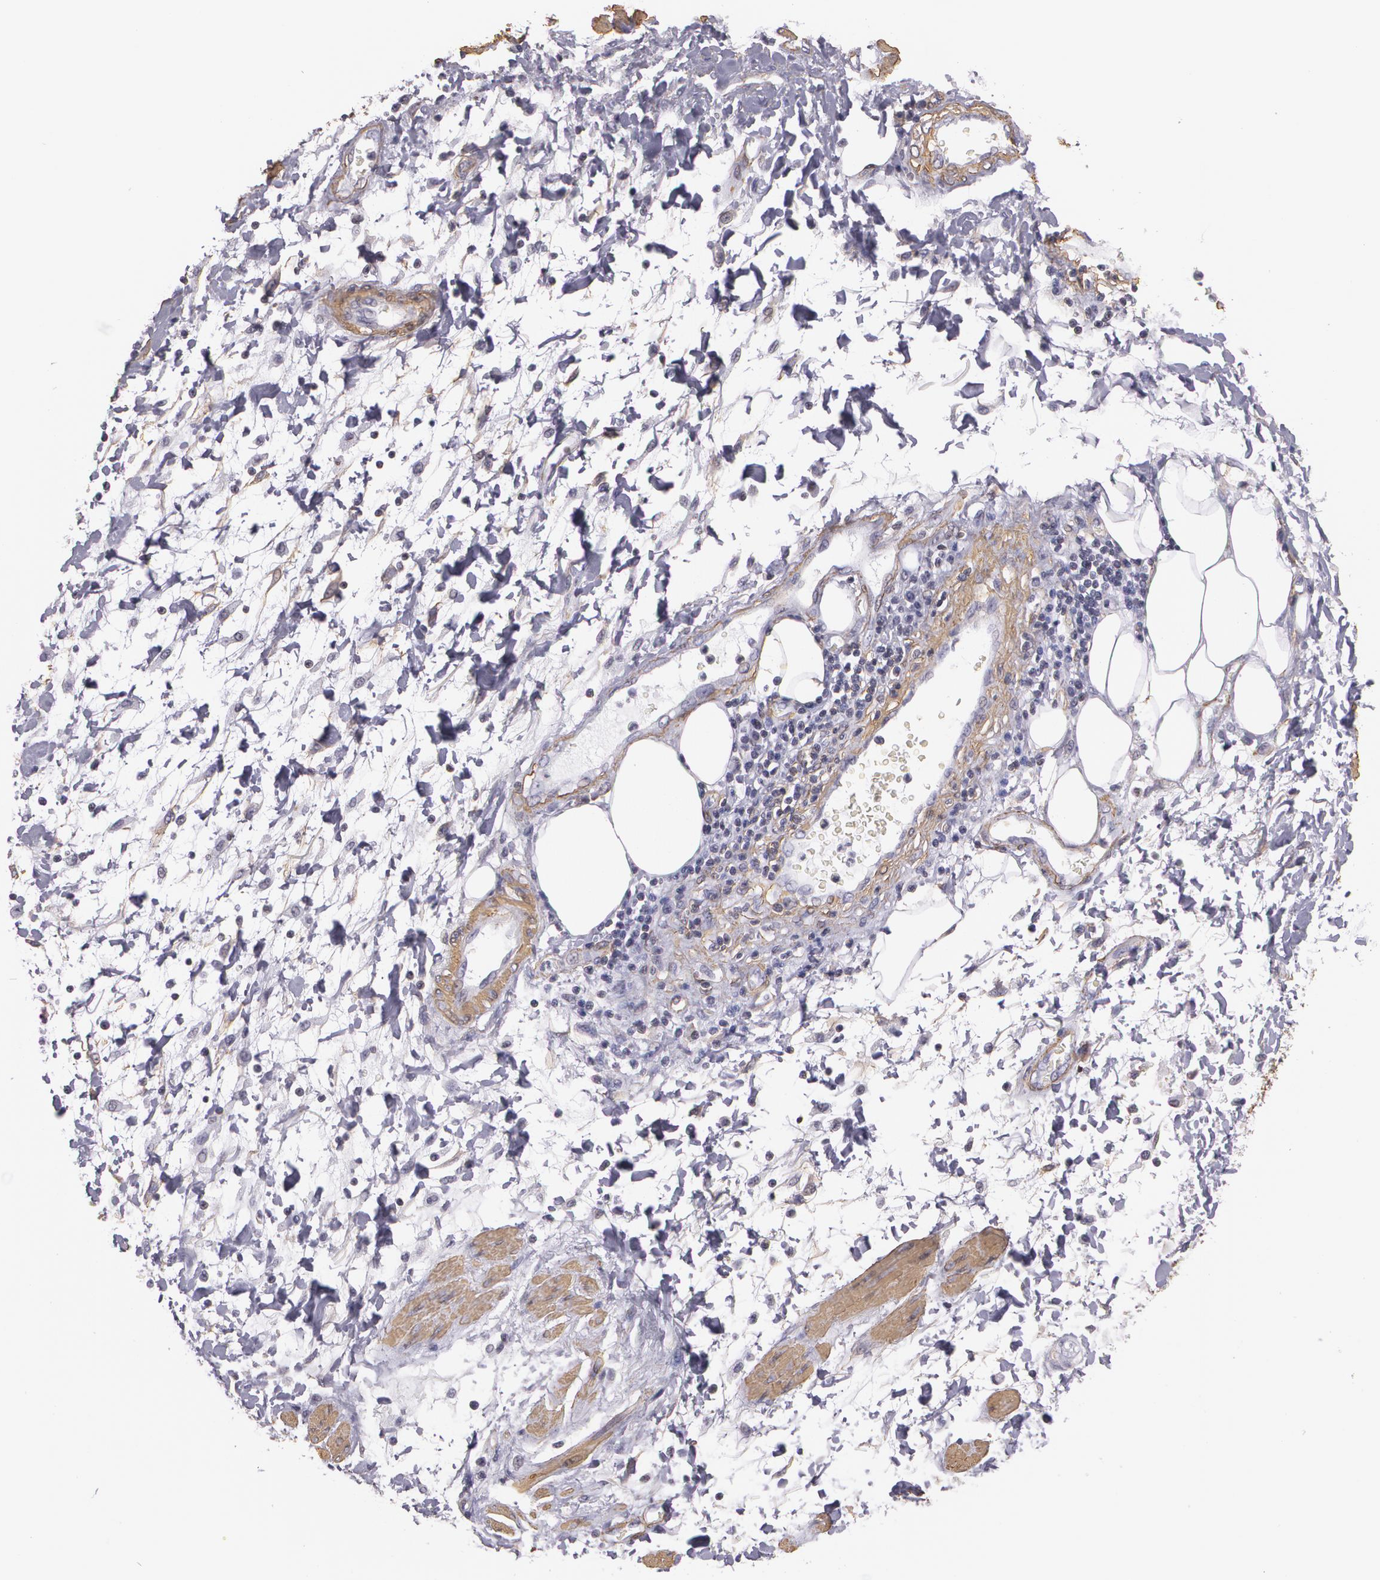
{"staining": {"intensity": "weak", "quantity": "<25%", "location": "cytoplasmic/membranous"}, "tissue": "stomach cancer", "cell_type": "Tumor cells", "image_type": "cancer", "snomed": [{"axis": "morphology", "description": "Adenocarcinoma, NOS"}, {"axis": "topography", "description": "Pancreas"}, {"axis": "topography", "description": "Stomach, upper"}], "caption": "The IHC histopathology image has no significant expression in tumor cells of adenocarcinoma (stomach) tissue.", "gene": "VAMP1", "patient": {"sex": "male", "age": 77}}